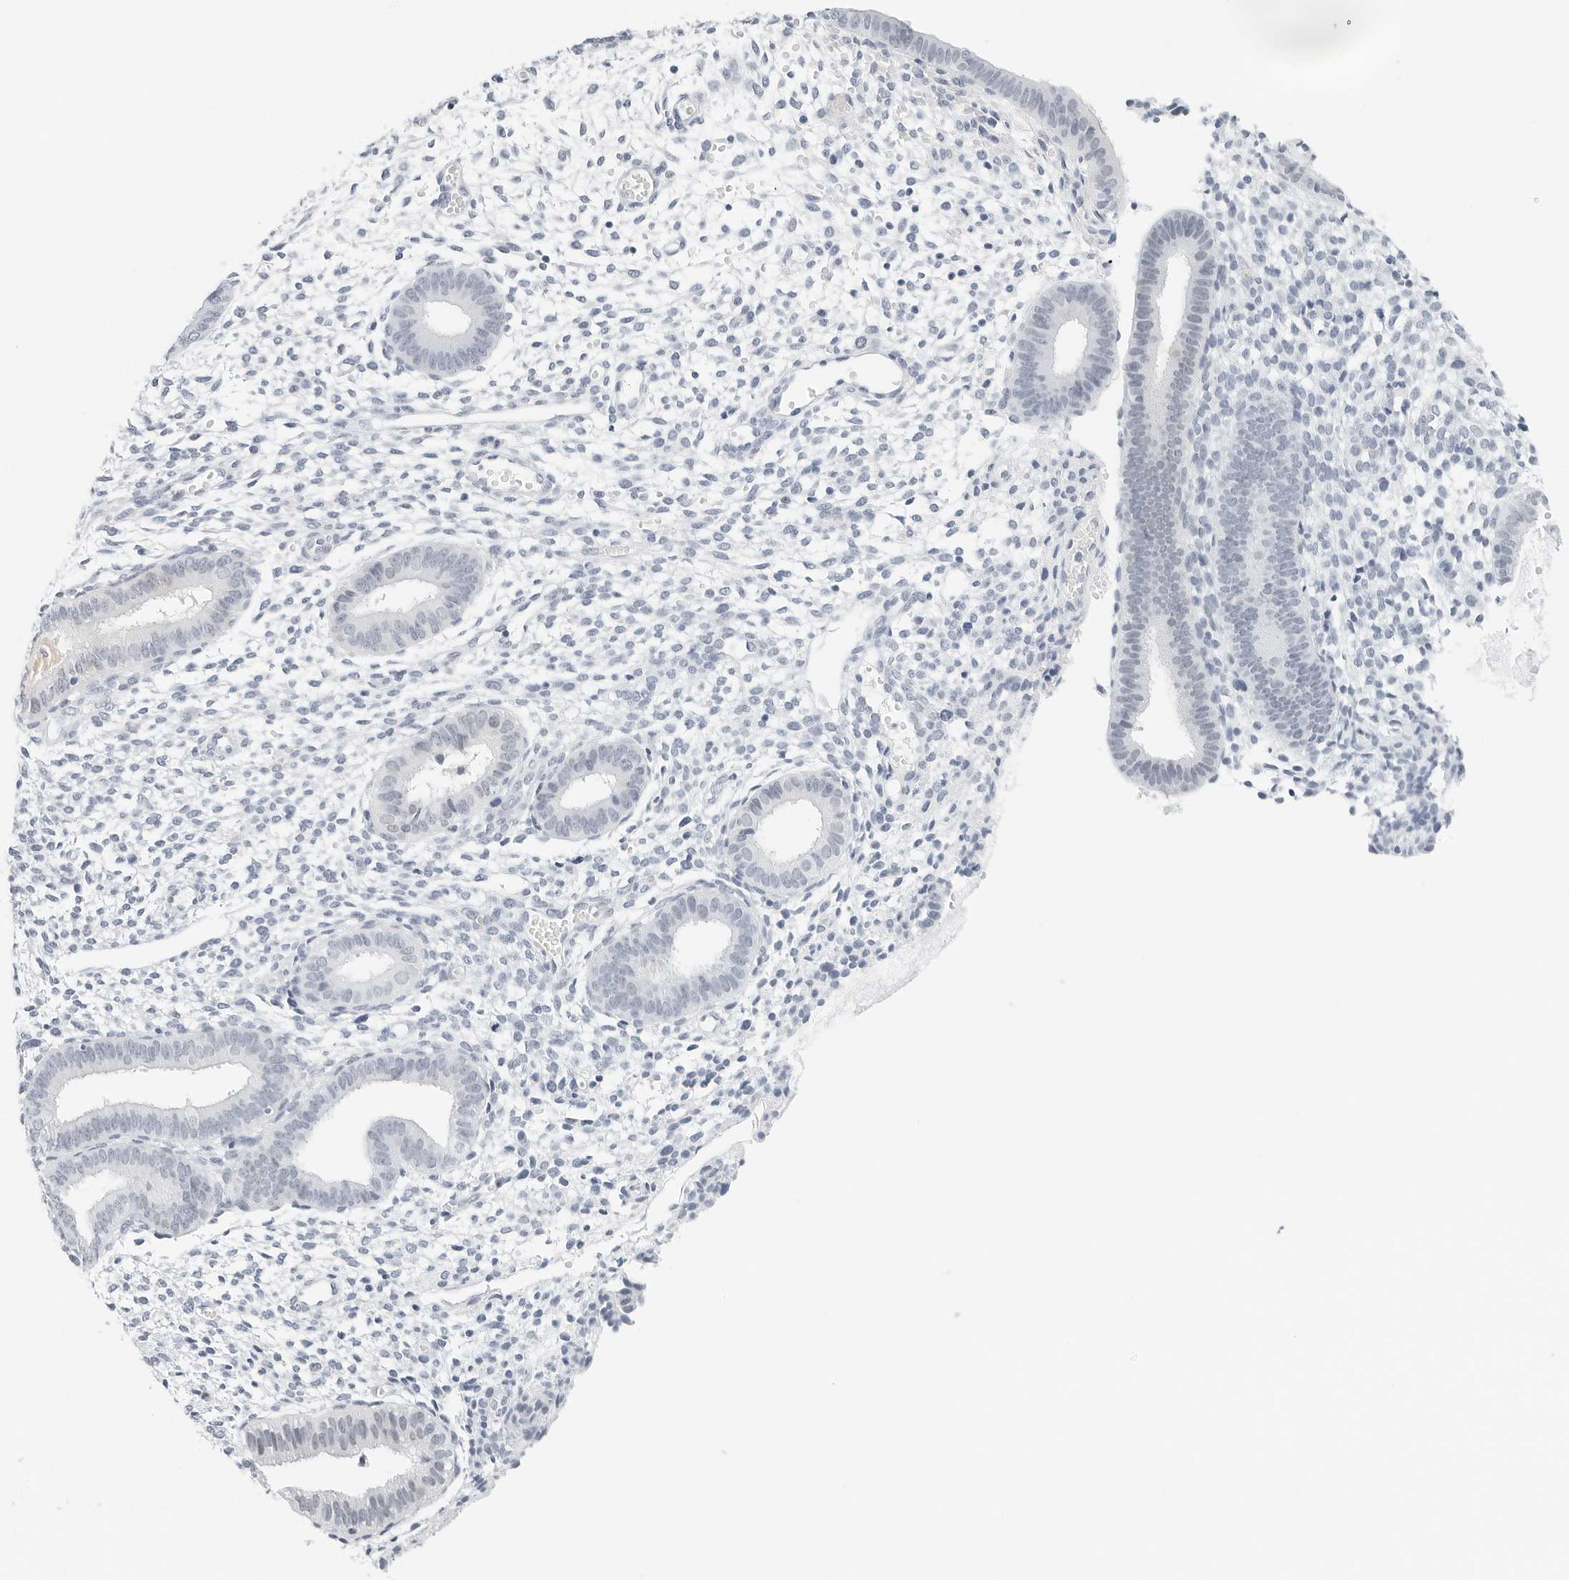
{"staining": {"intensity": "negative", "quantity": "none", "location": "none"}, "tissue": "endometrium", "cell_type": "Cells in endometrial stroma", "image_type": "normal", "snomed": [{"axis": "morphology", "description": "Normal tissue, NOS"}, {"axis": "topography", "description": "Endometrium"}], "caption": "IHC of normal endometrium reveals no expression in cells in endometrial stroma.", "gene": "CD22", "patient": {"sex": "female", "age": 46}}